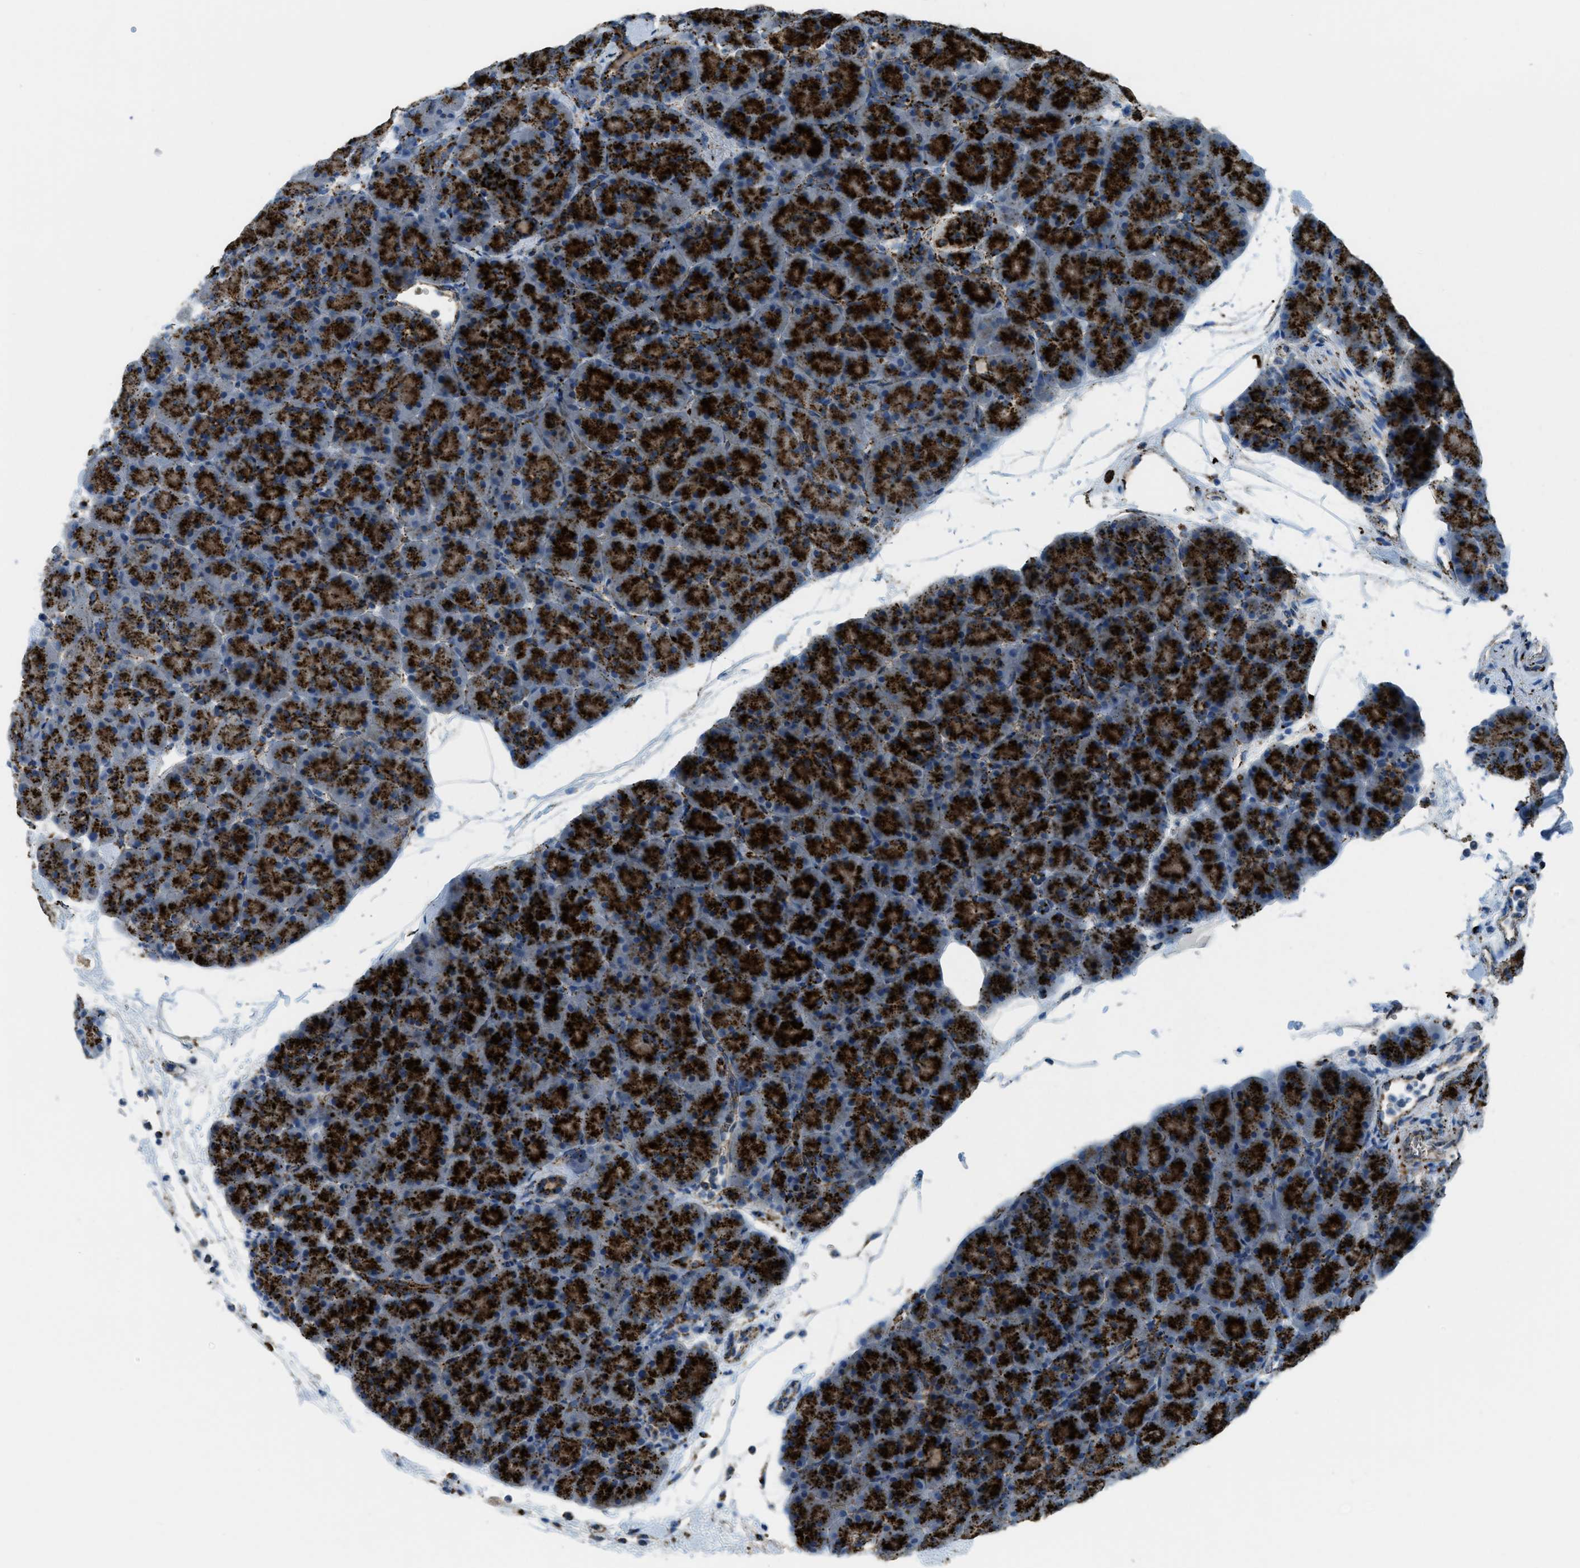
{"staining": {"intensity": "strong", "quantity": ">75%", "location": "cytoplasmic/membranous"}, "tissue": "pancreas", "cell_type": "Exocrine glandular cells", "image_type": "normal", "snomed": [{"axis": "morphology", "description": "Normal tissue, NOS"}, {"axis": "topography", "description": "Pancreas"}], "caption": "This photomicrograph shows immunohistochemistry staining of normal pancreas, with high strong cytoplasmic/membranous positivity in about >75% of exocrine glandular cells.", "gene": "SCARB2", "patient": {"sex": "male", "age": 66}}